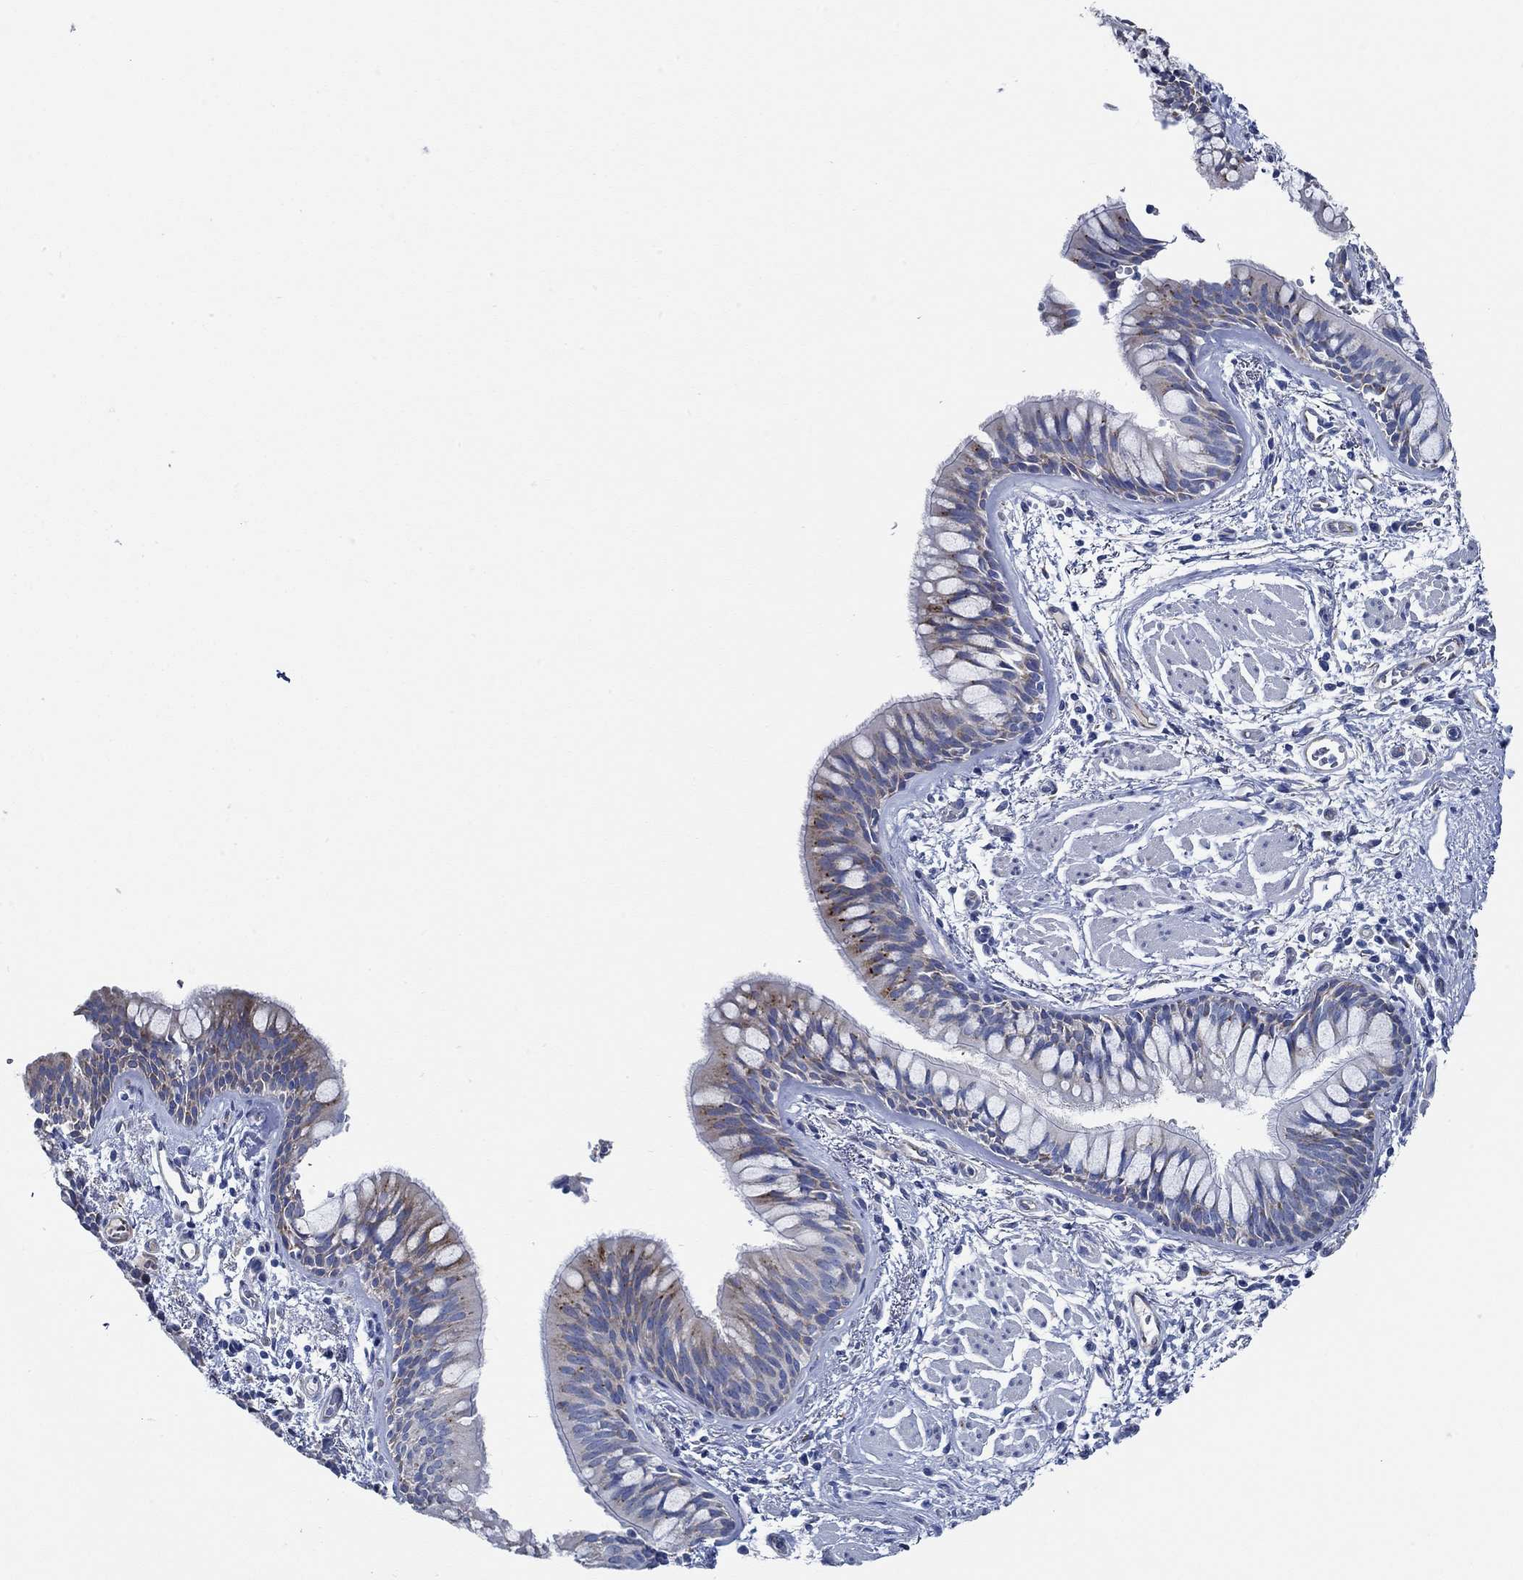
{"staining": {"intensity": "negative", "quantity": "none", "location": "none"}, "tissue": "bronchus", "cell_type": "Respiratory epithelial cells", "image_type": "normal", "snomed": [{"axis": "morphology", "description": "Normal tissue, NOS"}, {"axis": "topography", "description": "Bronchus"}, {"axis": "topography", "description": "Lung"}], "caption": "The immunohistochemistry photomicrograph has no significant staining in respiratory epithelial cells of bronchus.", "gene": "HECW2", "patient": {"sex": "female", "age": 57}}